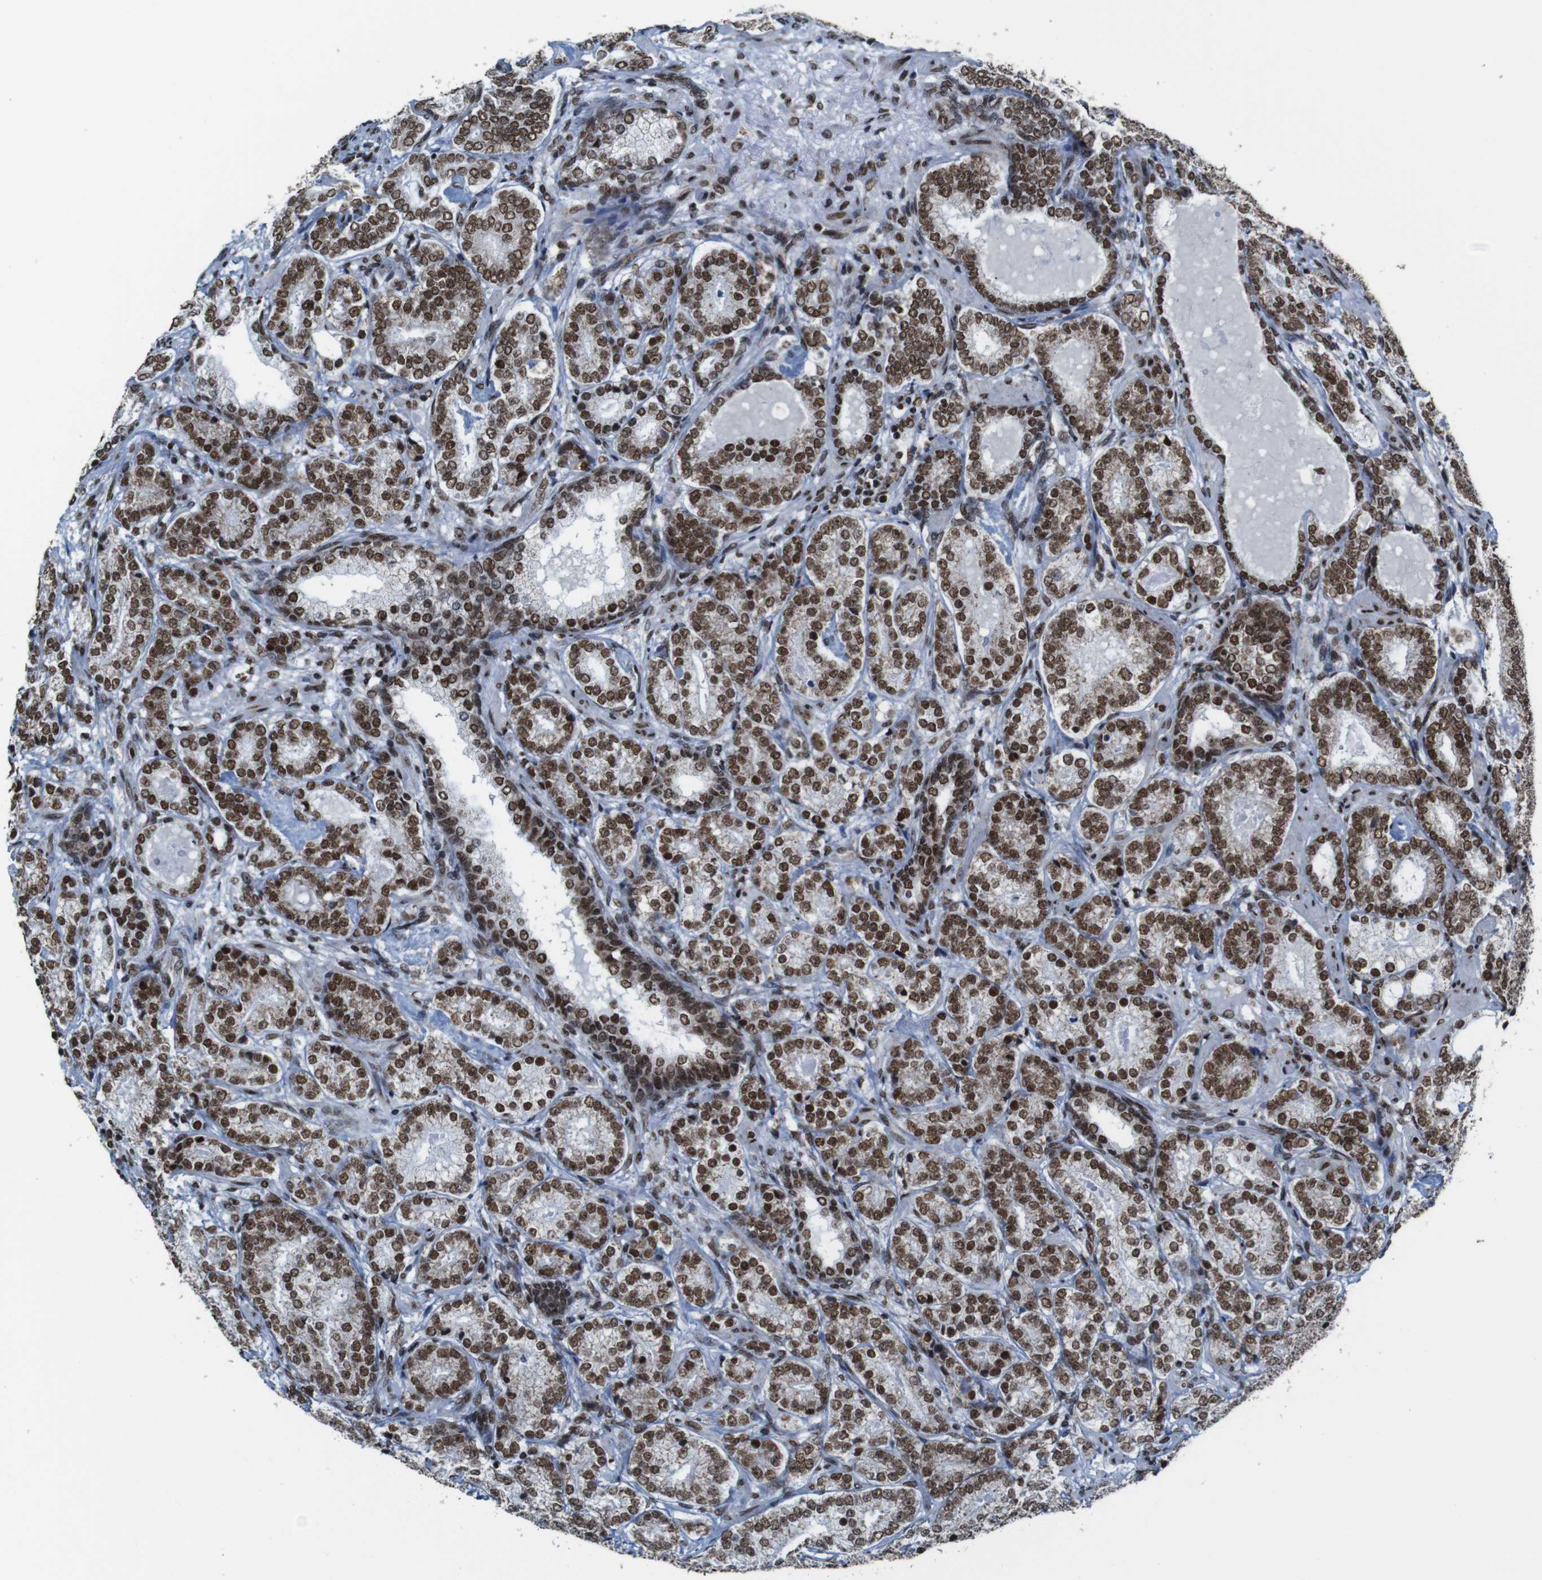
{"staining": {"intensity": "strong", "quantity": ">75%", "location": "nuclear"}, "tissue": "prostate cancer", "cell_type": "Tumor cells", "image_type": "cancer", "snomed": [{"axis": "morphology", "description": "Adenocarcinoma, High grade"}, {"axis": "topography", "description": "Prostate"}], "caption": "This photomicrograph displays immunohistochemistry staining of prostate cancer, with high strong nuclear staining in approximately >75% of tumor cells.", "gene": "ROMO1", "patient": {"sex": "male", "age": 61}}